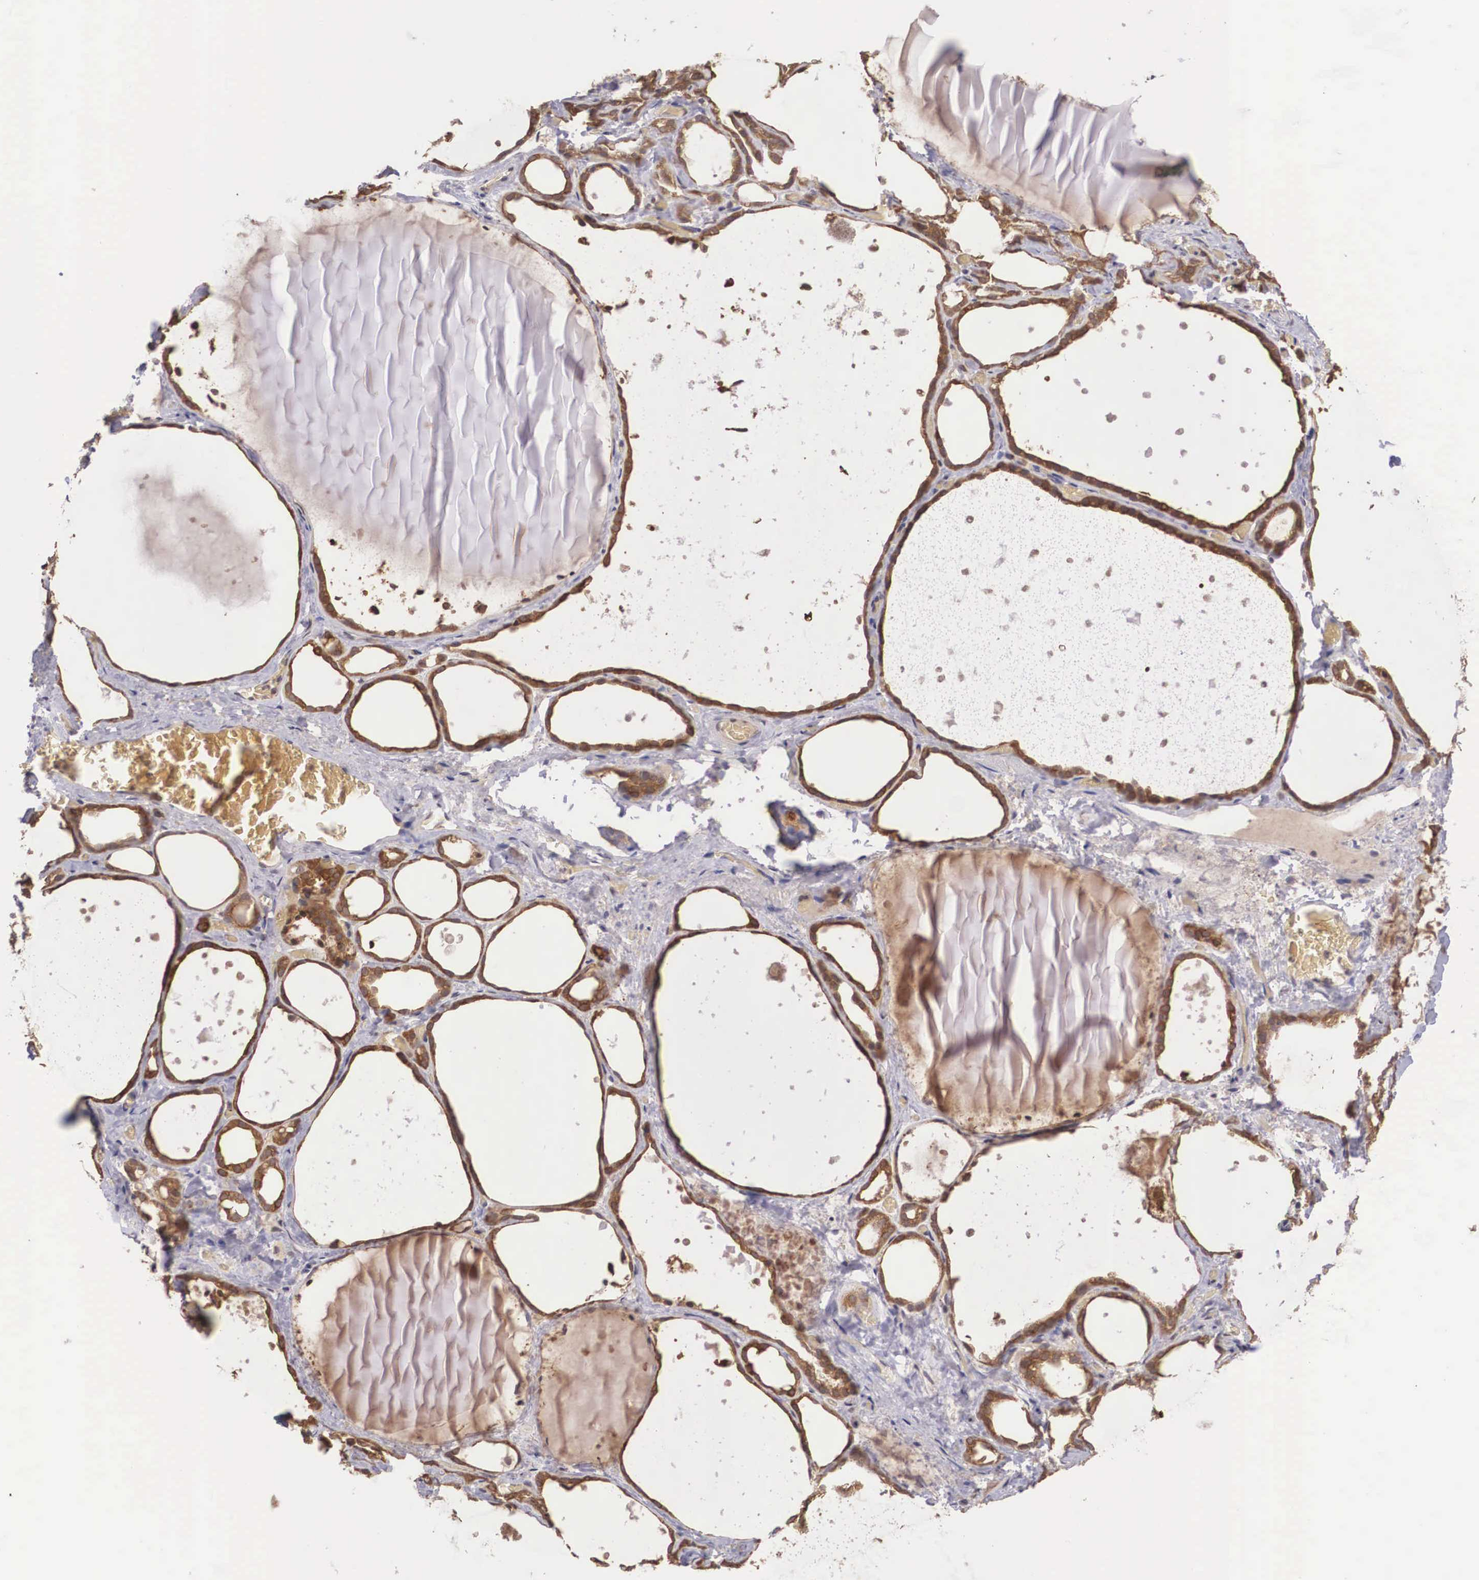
{"staining": {"intensity": "moderate", "quantity": ">75%", "location": "cytoplasmic/membranous"}, "tissue": "thyroid gland", "cell_type": "Glandular cells", "image_type": "normal", "snomed": [{"axis": "morphology", "description": "Normal tissue, NOS"}, {"axis": "topography", "description": "Thyroid gland"}], "caption": "An immunohistochemistry (IHC) micrograph of normal tissue is shown. Protein staining in brown shows moderate cytoplasmic/membranous positivity in thyroid gland within glandular cells.", "gene": "VASH1", "patient": {"sex": "male", "age": 76}}